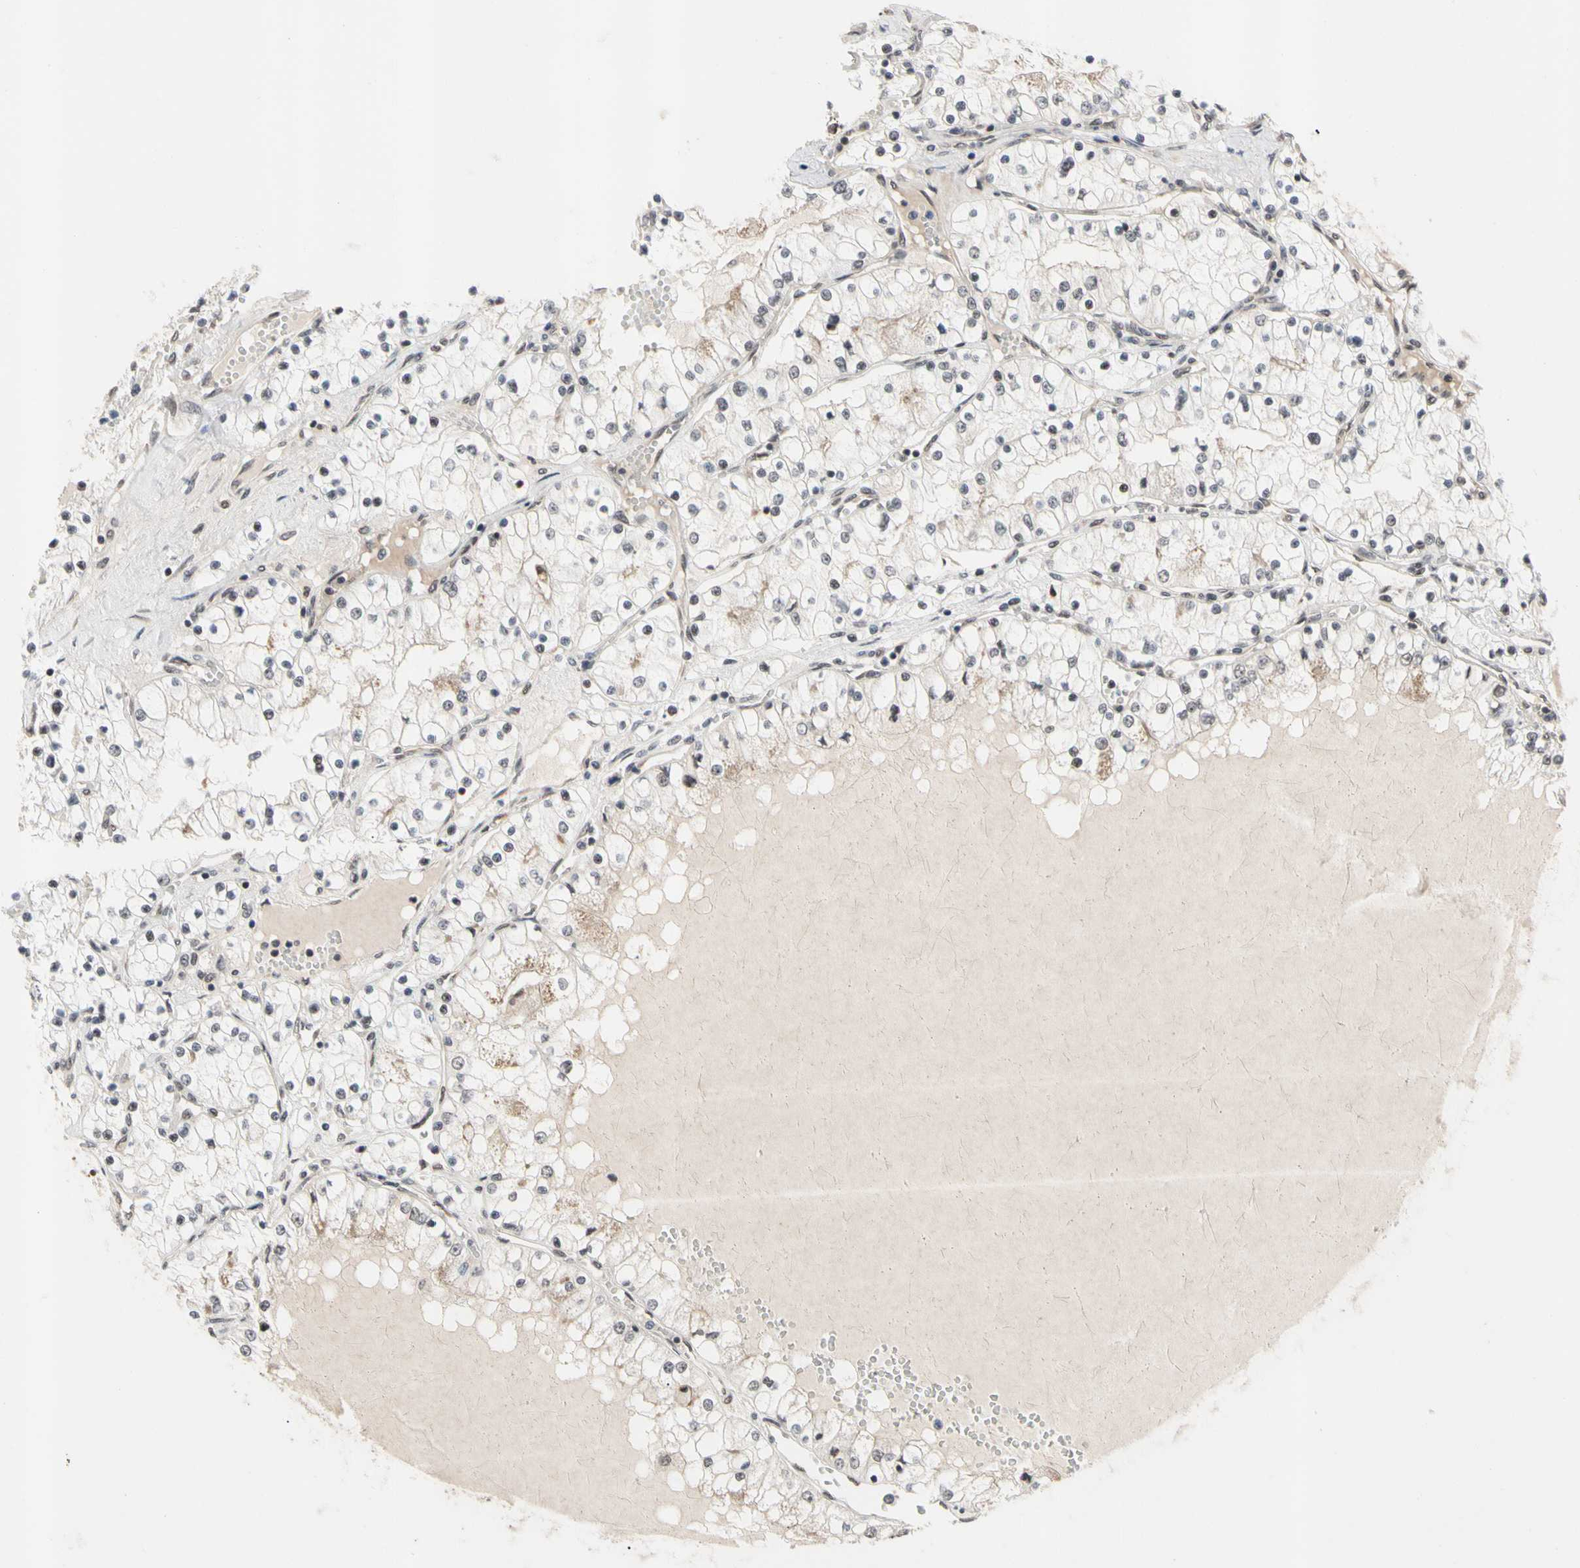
{"staining": {"intensity": "weak", "quantity": "<25%", "location": "cytoplasmic/membranous,nuclear"}, "tissue": "renal cancer", "cell_type": "Tumor cells", "image_type": "cancer", "snomed": [{"axis": "morphology", "description": "Adenocarcinoma, NOS"}, {"axis": "topography", "description": "Kidney"}], "caption": "A photomicrograph of human renal cancer (adenocarcinoma) is negative for staining in tumor cells. (DAB immunohistochemistry with hematoxylin counter stain).", "gene": "FAM98B", "patient": {"sex": "male", "age": 68}}